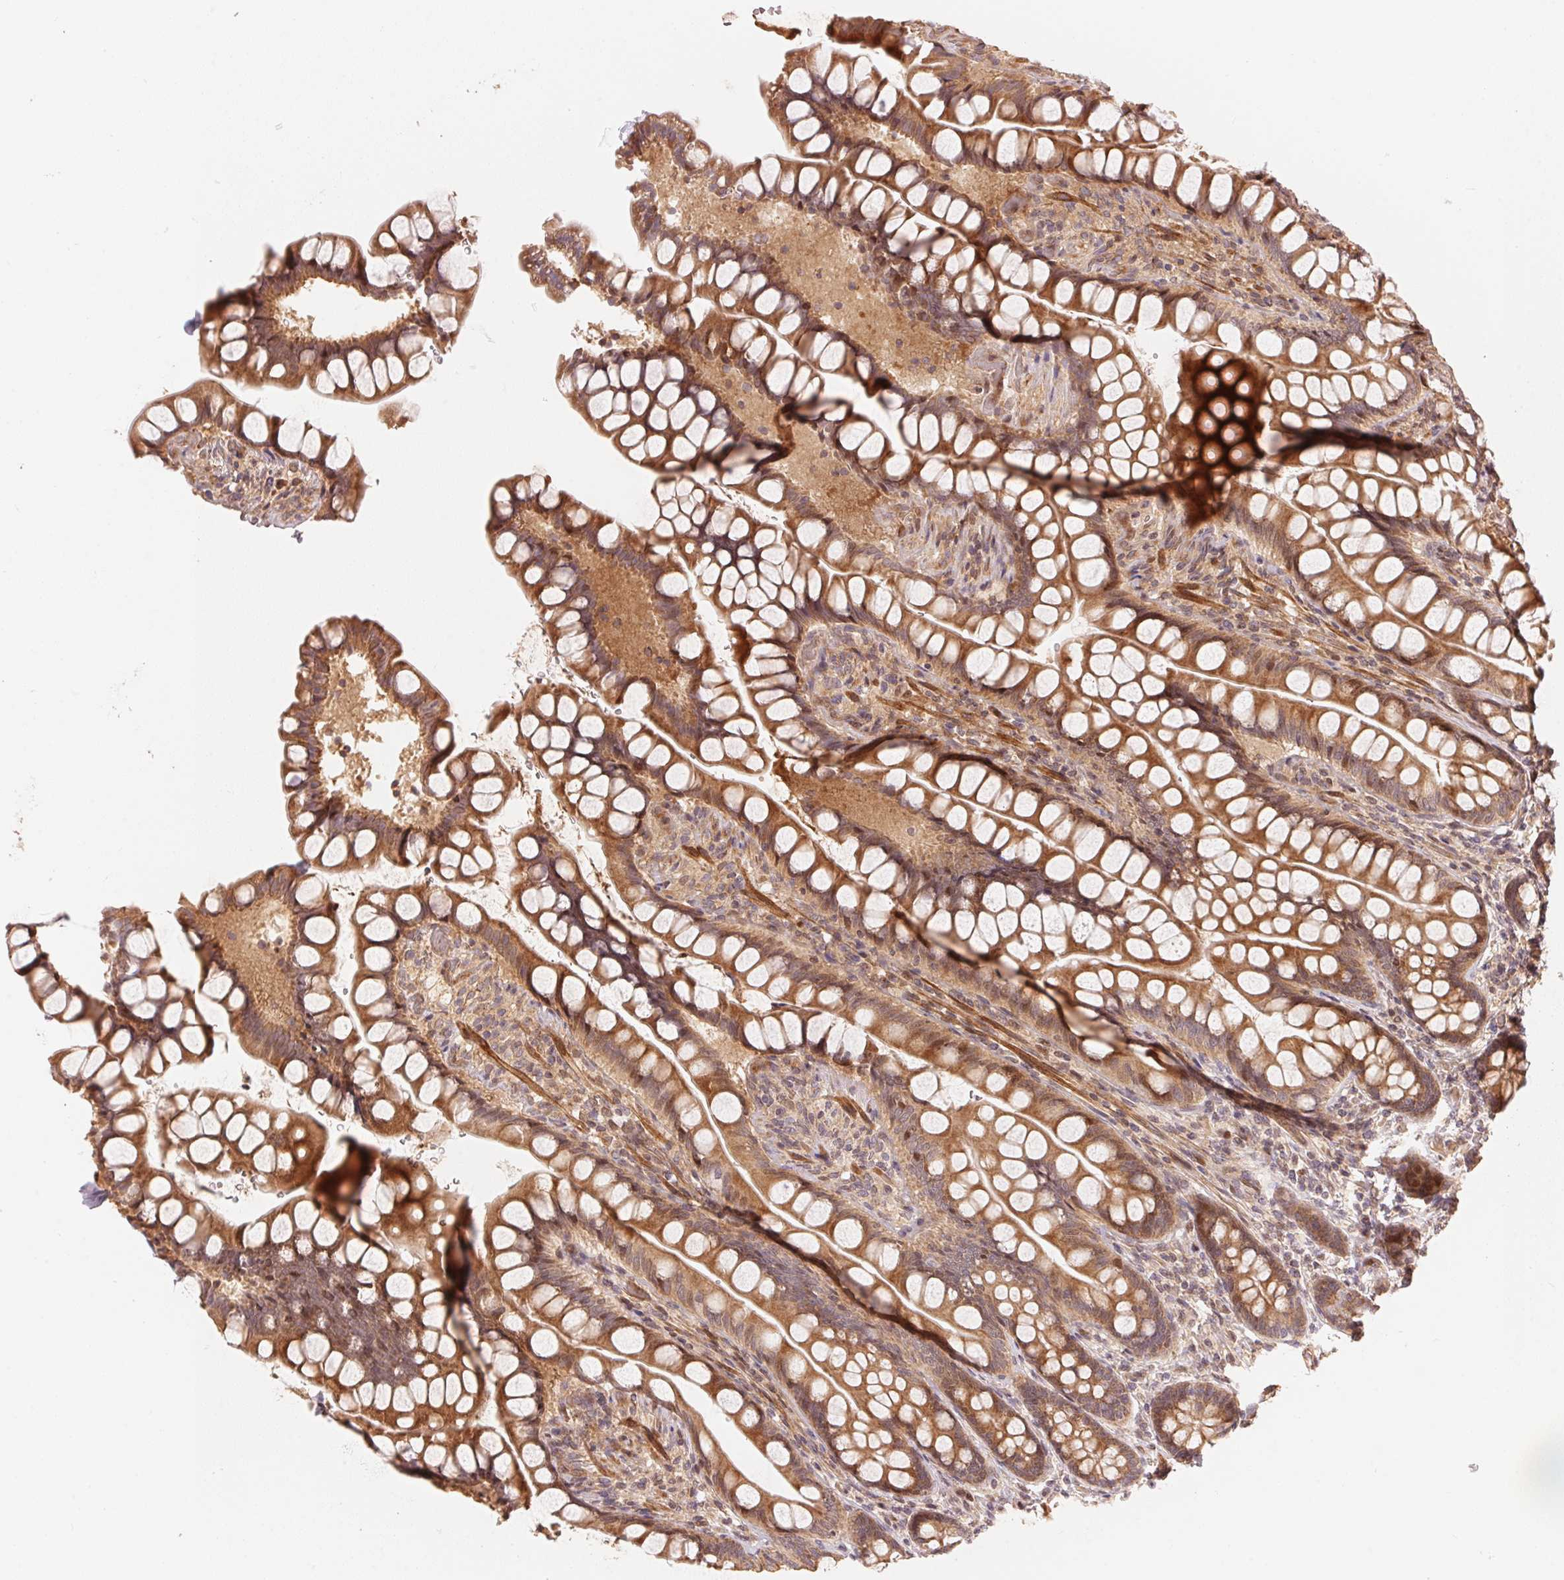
{"staining": {"intensity": "moderate", "quantity": ">75%", "location": "cytoplasmic/membranous"}, "tissue": "small intestine", "cell_type": "Glandular cells", "image_type": "normal", "snomed": [{"axis": "morphology", "description": "Normal tissue, NOS"}, {"axis": "topography", "description": "Small intestine"}], "caption": "Protein expression analysis of normal small intestine exhibits moderate cytoplasmic/membranous staining in approximately >75% of glandular cells. (Stains: DAB (3,3'-diaminobenzidine) in brown, nuclei in blue, Microscopy: brightfield microscopy at high magnification).", "gene": "TNIP2", "patient": {"sex": "male", "age": 70}}